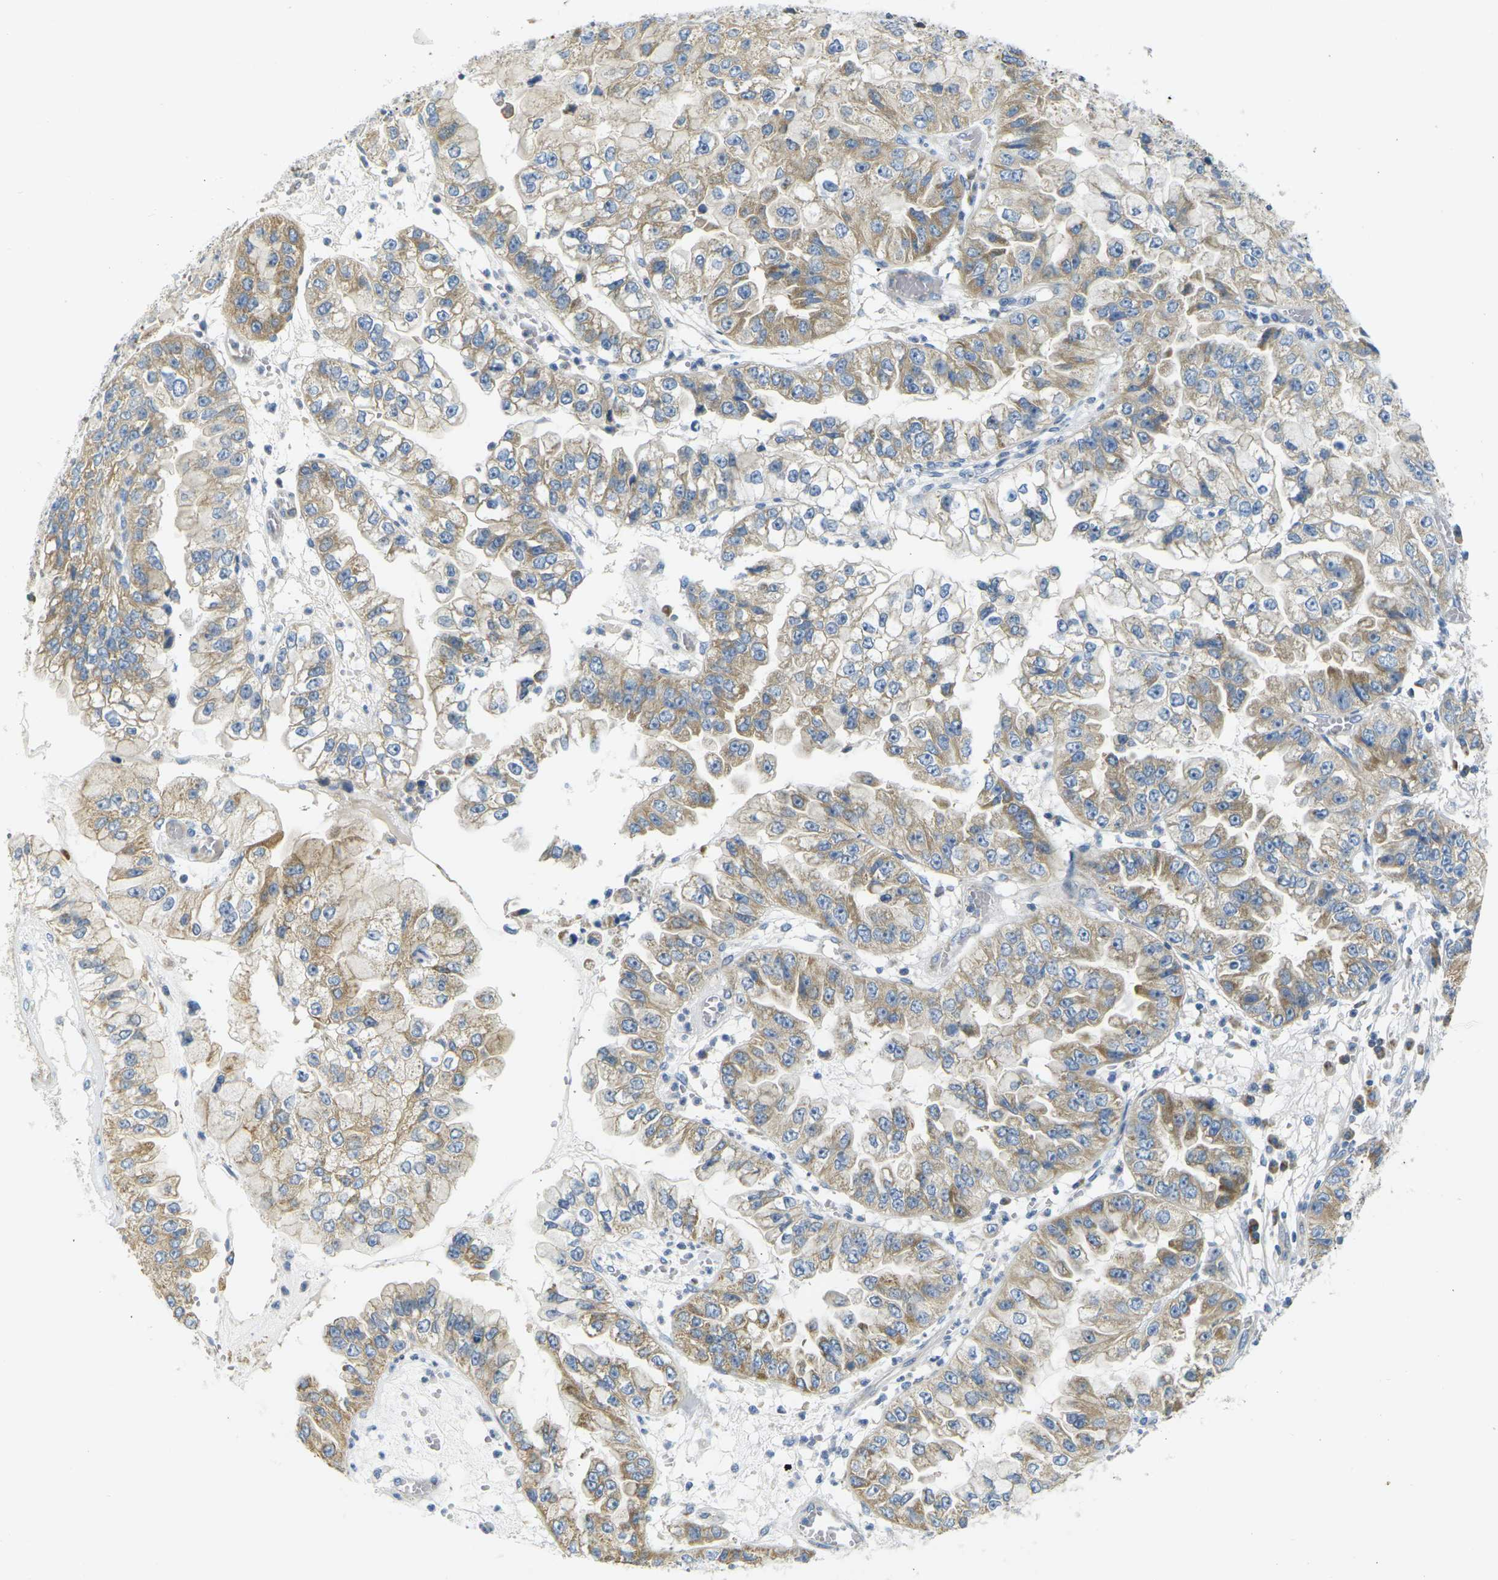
{"staining": {"intensity": "moderate", "quantity": ">75%", "location": "cytoplasmic/membranous"}, "tissue": "liver cancer", "cell_type": "Tumor cells", "image_type": "cancer", "snomed": [{"axis": "morphology", "description": "Cholangiocarcinoma"}, {"axis": "topography", "description": "Liver"}], "caption": "High-magnification brightfield microscopy of cholangiocarcinoma (liver) stained with DAB (brown) and counterstained with hematoxylin (blue). tumor cells exhibit moderate cytoplasmic/membranous expression is seen in about>75% of cells. Nuclei are stained in blue.", "gene": "PARD6B", "patient": {"sex": "female", "age": 79}}